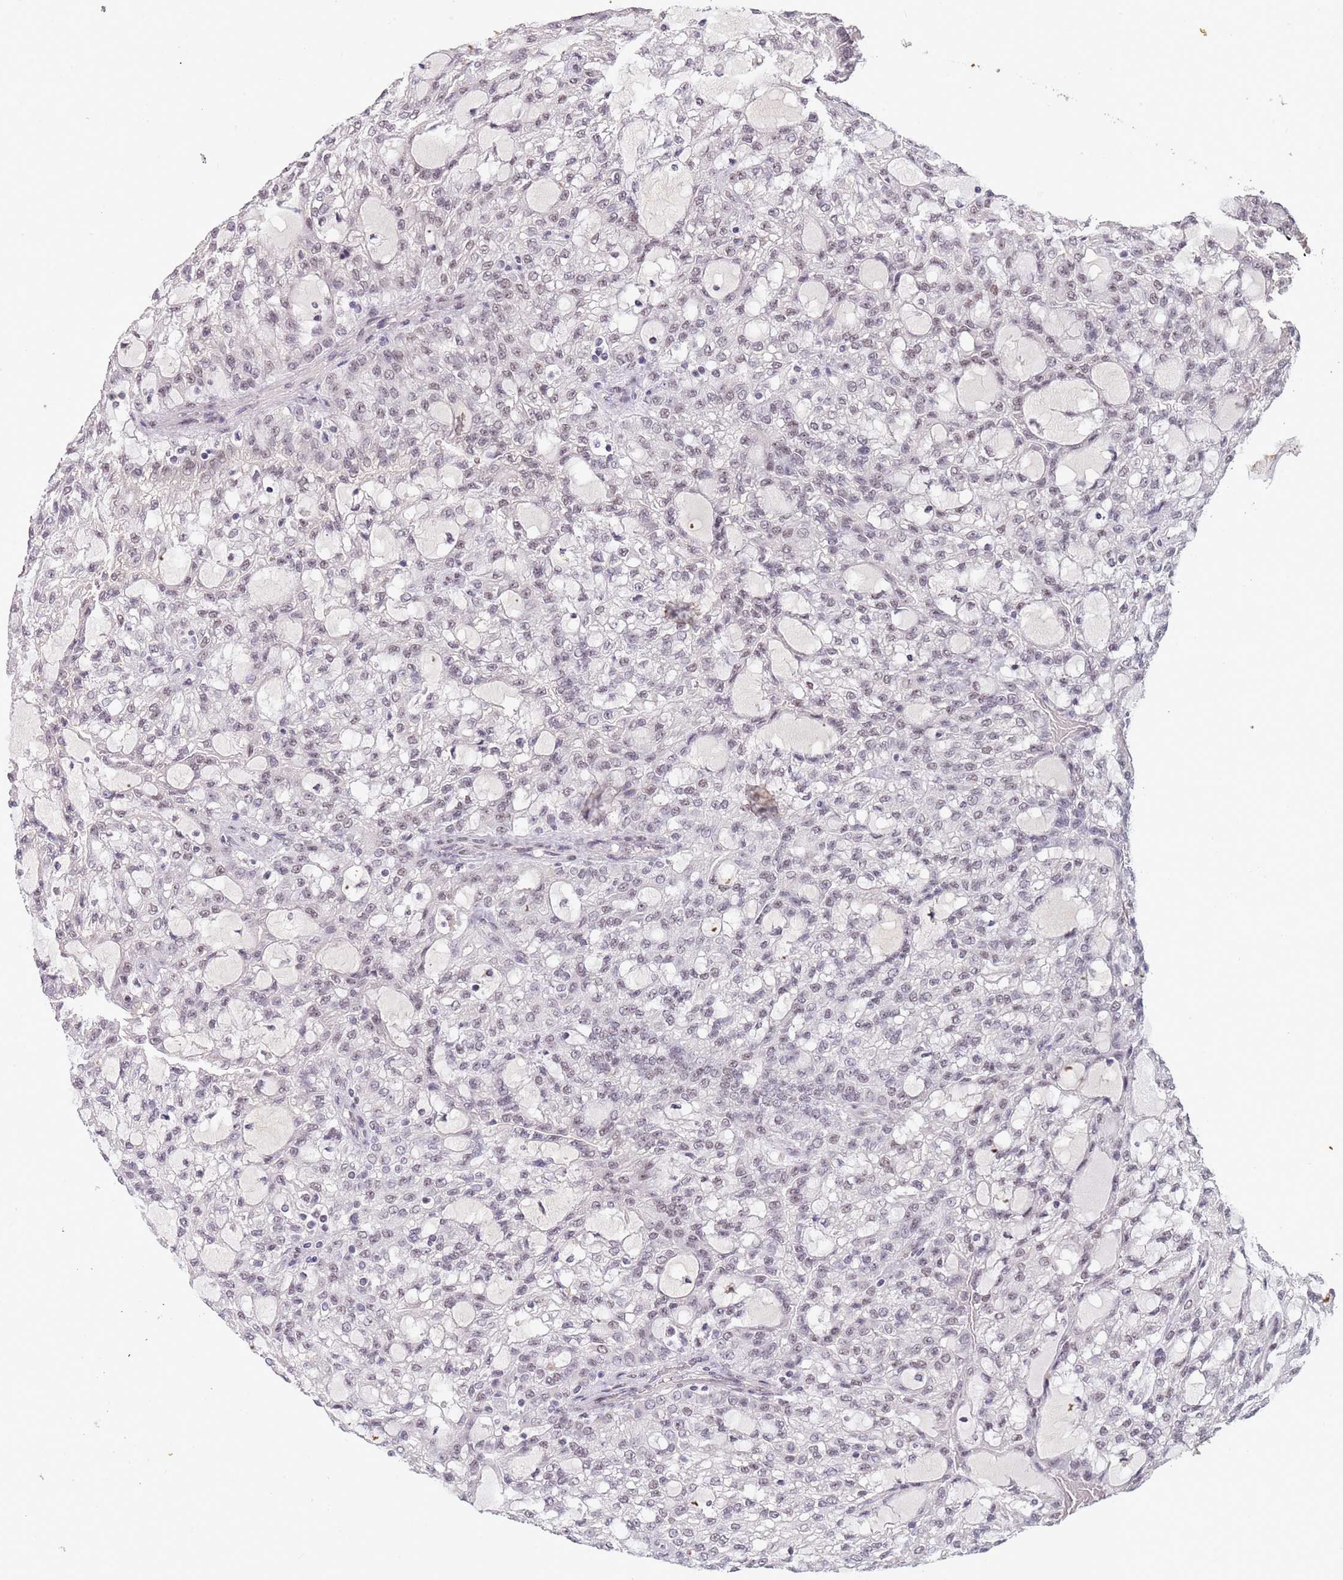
{"staining": {"intensity": "weak", "quantity": "25%-75%", "location": "nuclear"}, "tissue": "renal cancer", "cell_type": "Tumor cells", "image_type": "cancer", "snomed": [{"axis": "morphology", "description": "Adenocarcinoma, NOS"}, {"axis": "topography", "description": "Kidney"}], "caption": "IHC photomicrograph of human renal cancer (adenocarcinoma) stained for a protein (brown), which exhibits low levels of weak nuclear positivity in about 25%-75% of tumor cells.", "gene": "CIZ1", "patient": {"sex": "male", "age": 63}}